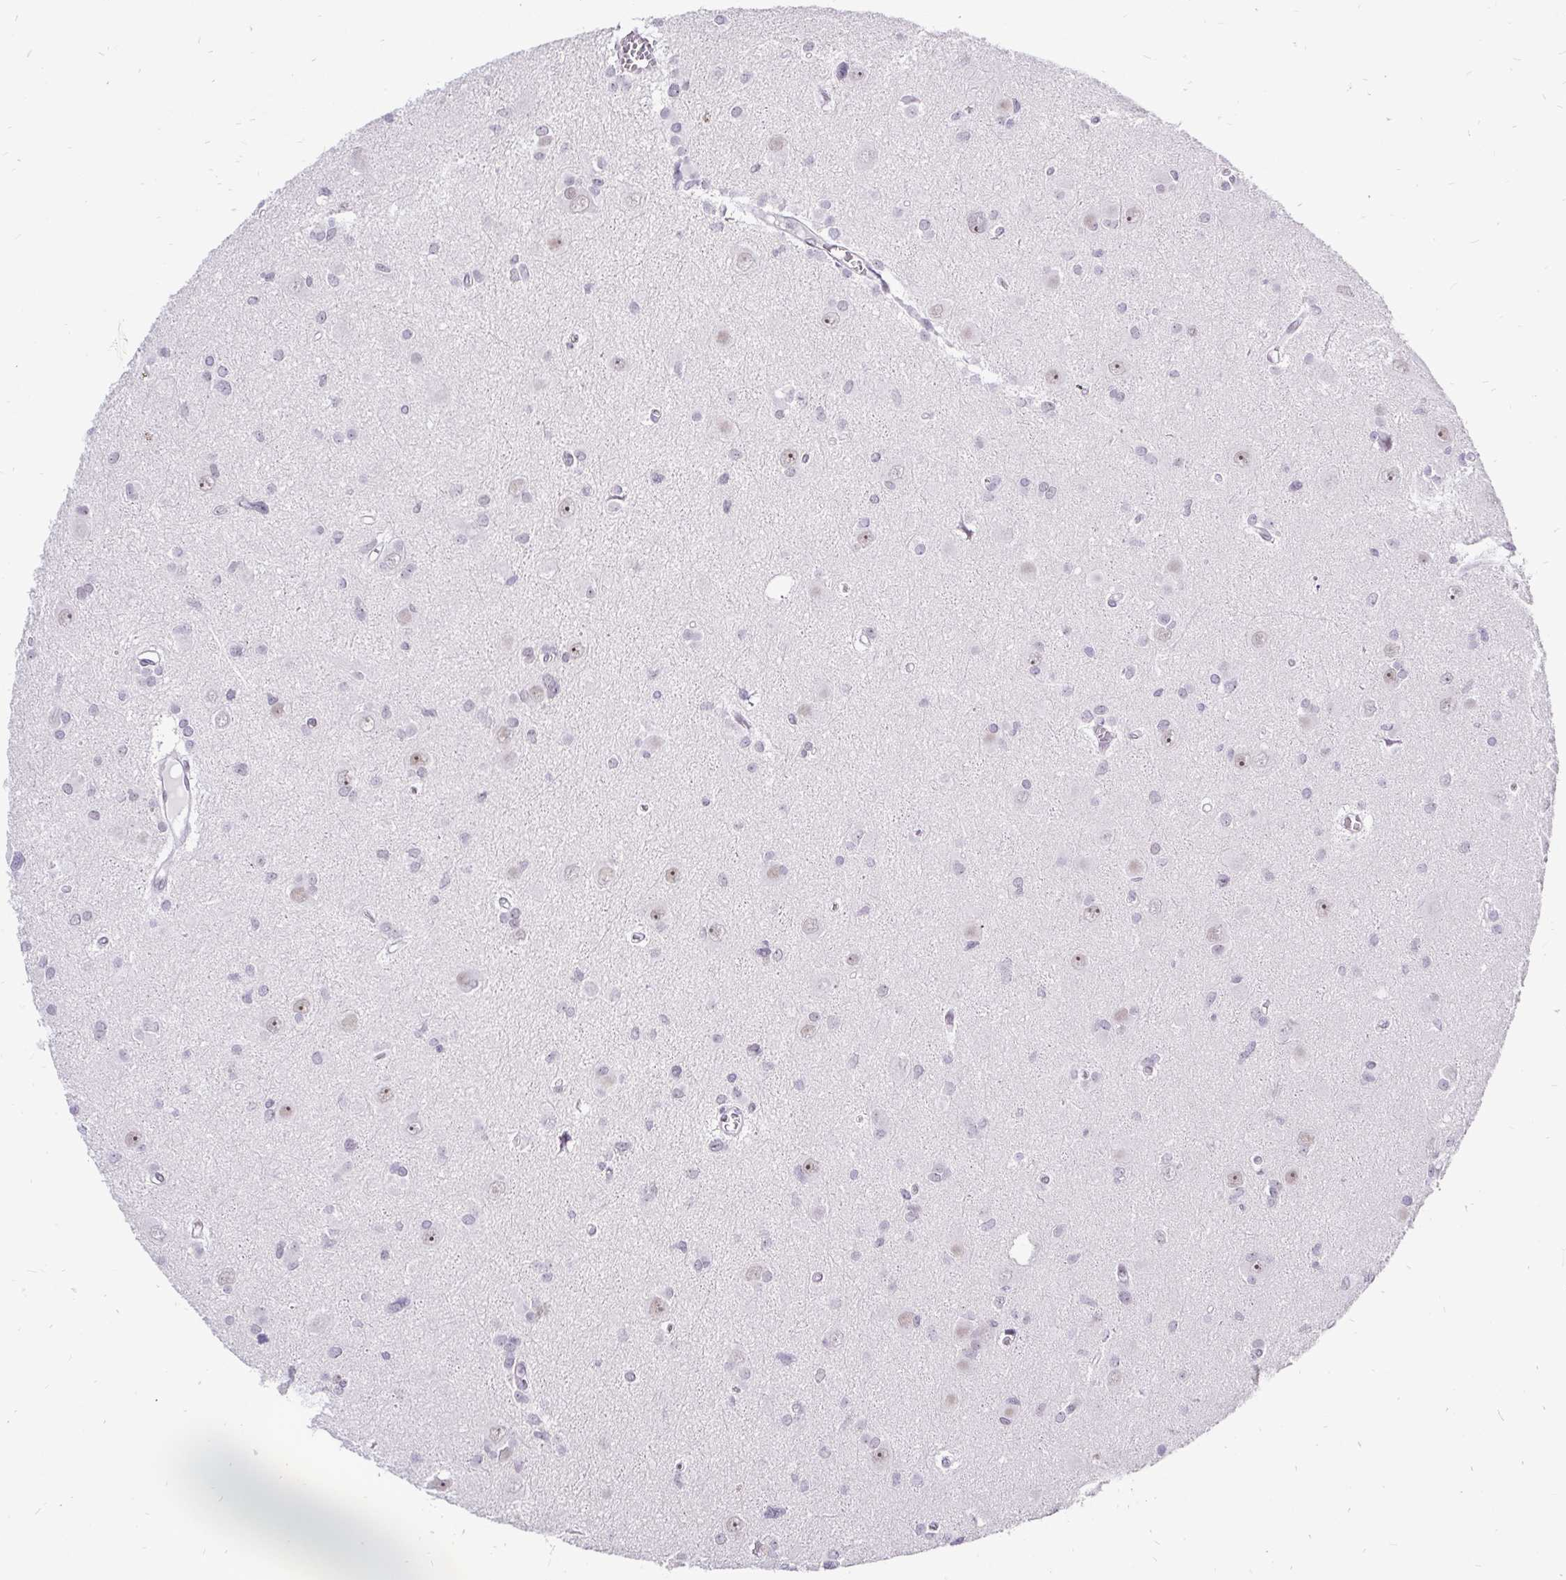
{"staining": {"intensity": "weak", "quantity": "25%-75%", "location": "nuclear"}, "tissue": "glioma", "cell_type": "Tumor cells", "image_type": "cancer", "snomed": [{"axis": "morphology", "description": "Glioma, malignant, High grade"}, {"axis": "topography", "description": "Brain"}], "caption": "High-grade glioma (malignant) was stained to show a protein in brown. There is low levels of weak nuclear positivity in approximately 25%-75% of tumor cells.", "gene": "ZNF860", "patient": {"sex": "male", "age": 23}}